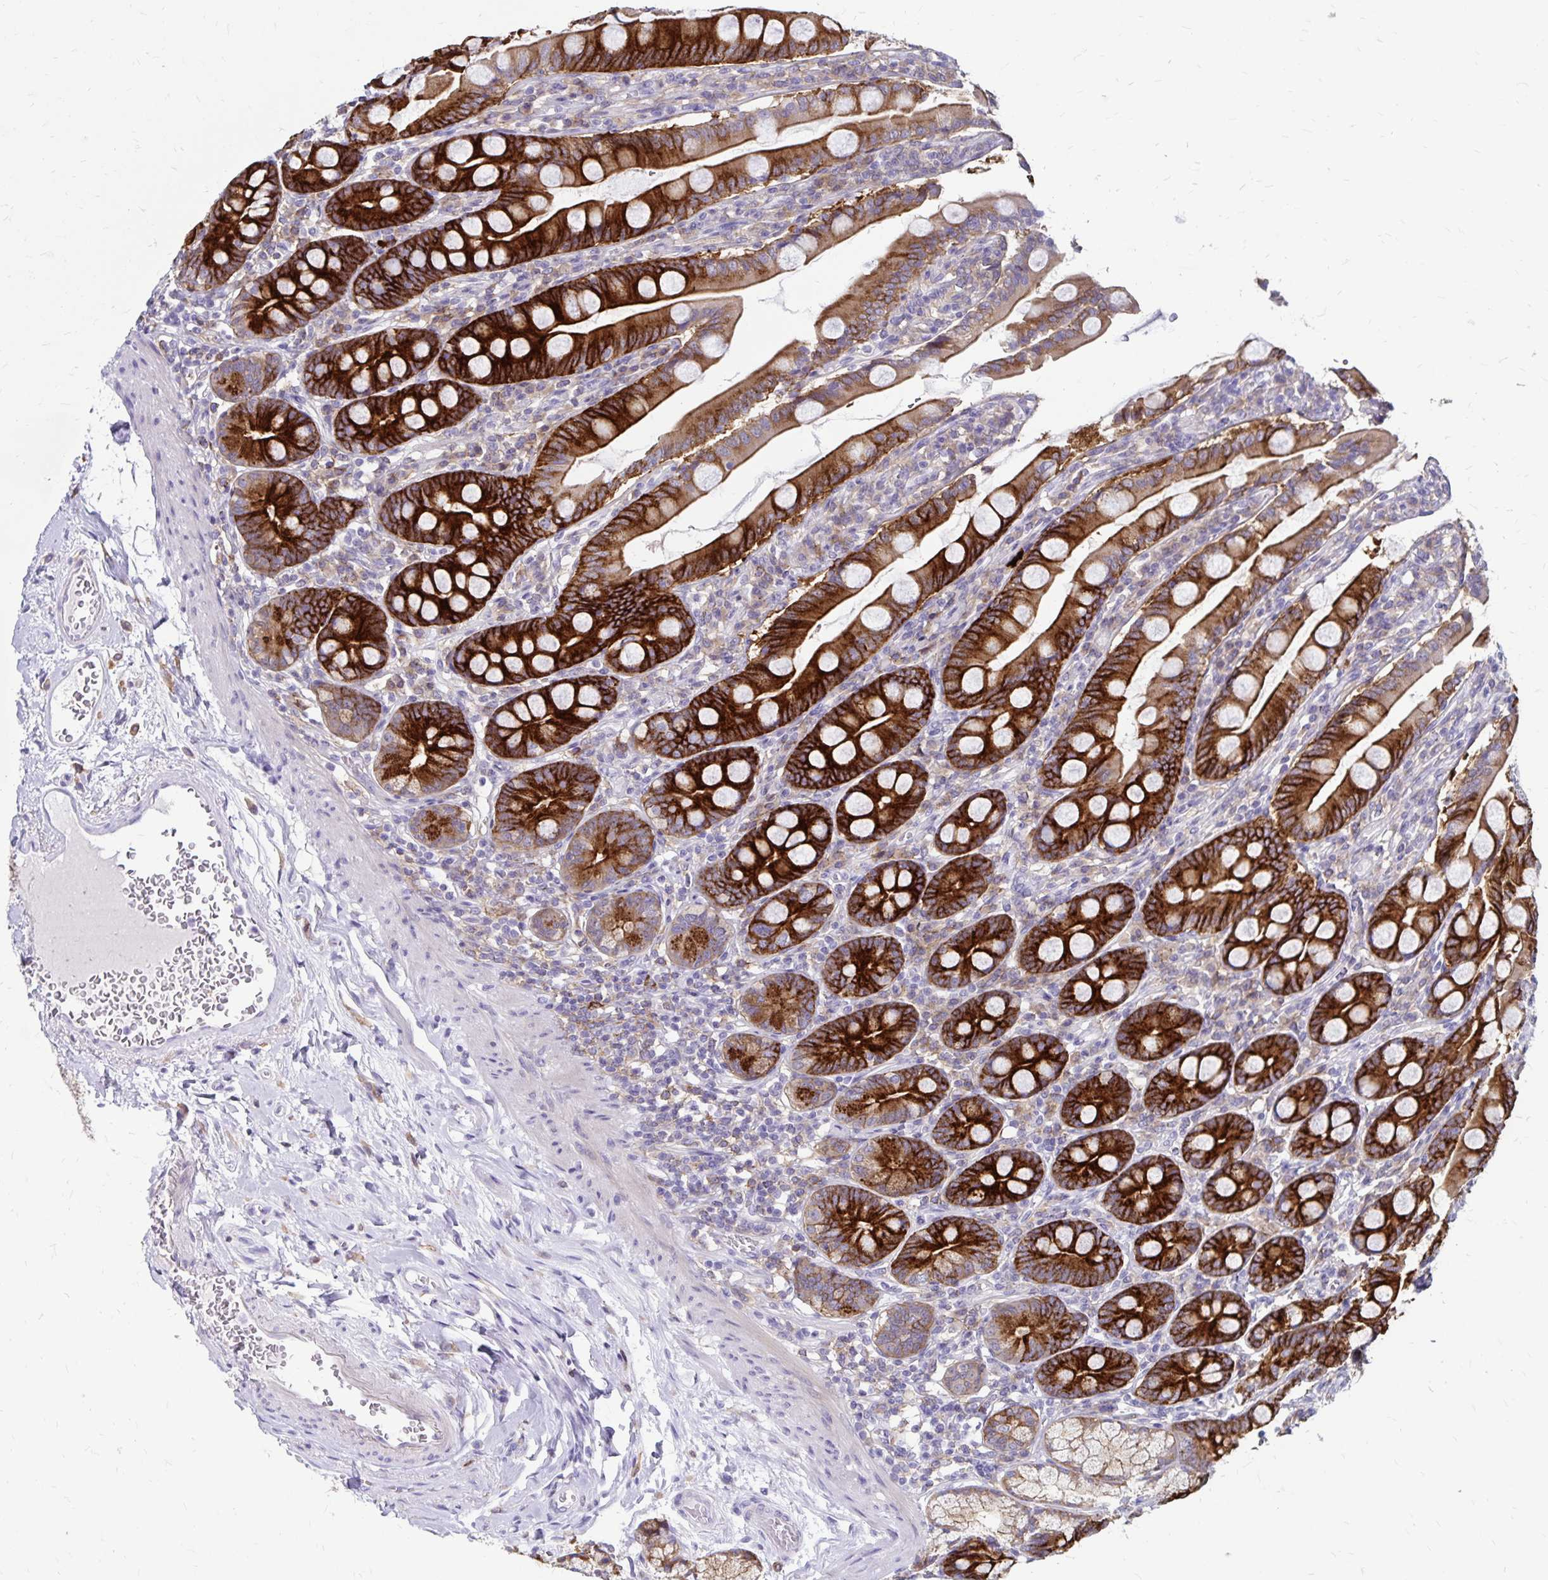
{"staining": {"intensity": "strong", "quantity": ">75%", "location": "cytoplasmic/membranous"}, "tissue": "duodenum", "cell_type": "Glandular cells", "image_type": "normal", "snomed": [{"axis": "morphology", "description": "Normal tissue, NOS"}, {"axis": "topography", "description": "Duodenum"}], "caption": "Immunohistochemistry (IHC) of normal human duodenum shows high levels of strong cytoplasmic/membranous positivity in approximately >75% of glandular cells. The protein is stained brown, and the nuclei are stained in blue (DAB (3,3'-diaminobenzidine) IHC with brightfield microscopy, high magnification).", "gene": "TNS3", "patient": {"sex": "female", "age": 67}}